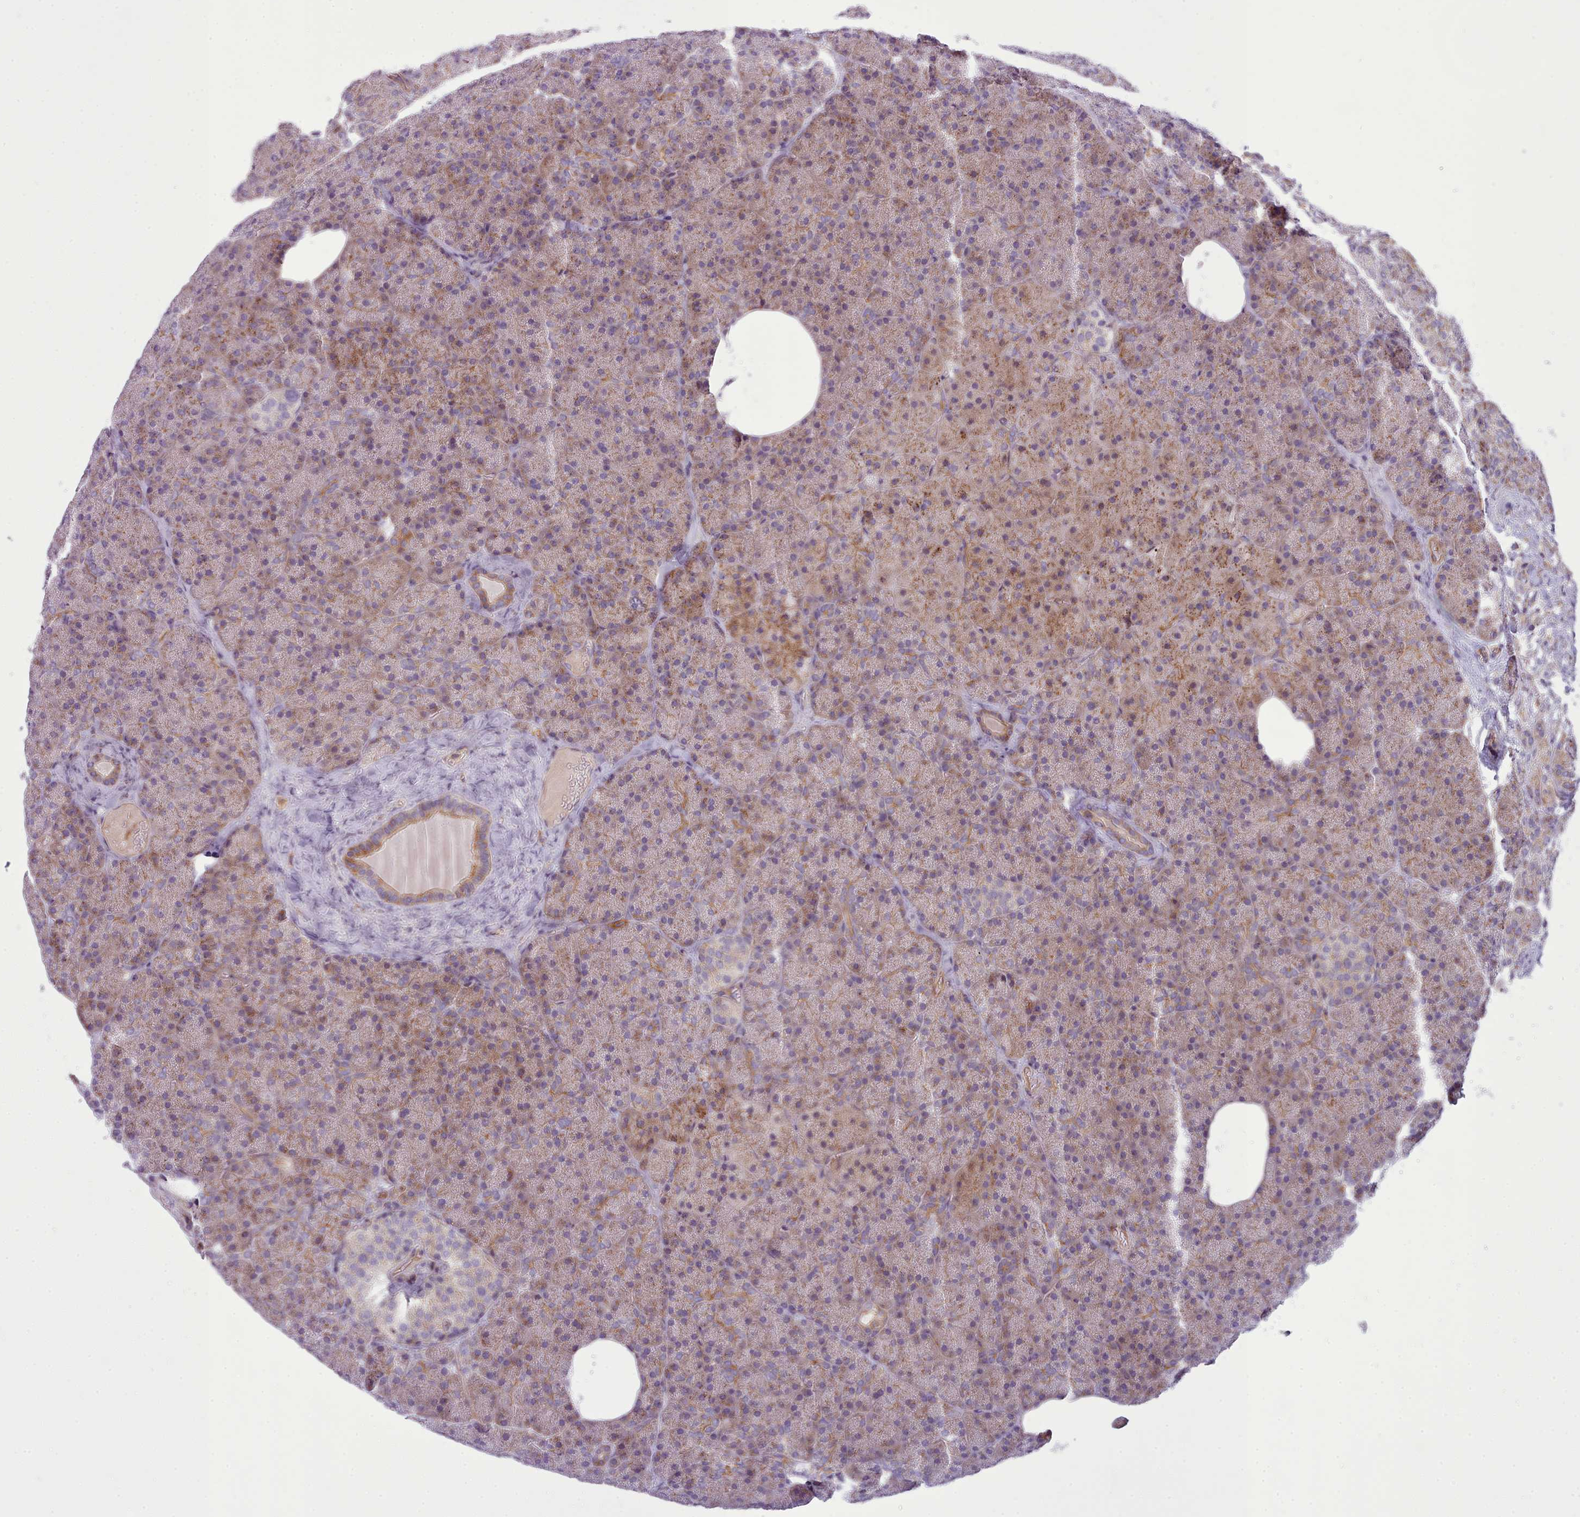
{"staining": {"intensity": "weak", "quantity": "25%-75%", "location": "cytoplasmic/membranous"}, "tissue": "pancreas", "cell_type": "Exocrine glandular cells", "image_type": "normal", "snomed": [{"axis": "morphology", "description": "Normal tissue, NOS"}, {"axis": "morphology", "description": "Carcinoid, malignant, NOS"}, {"axis": "topography", "description": "Pancreas"}], "caption": "Exocrine glandular cells show low levels of weak cytoplasmic/membranous positivity in approximately 25%-75% of cells in unremarkable human pancreas.", "gene": "TENT4B", "patient": {"sex": "female", "age": 35}}